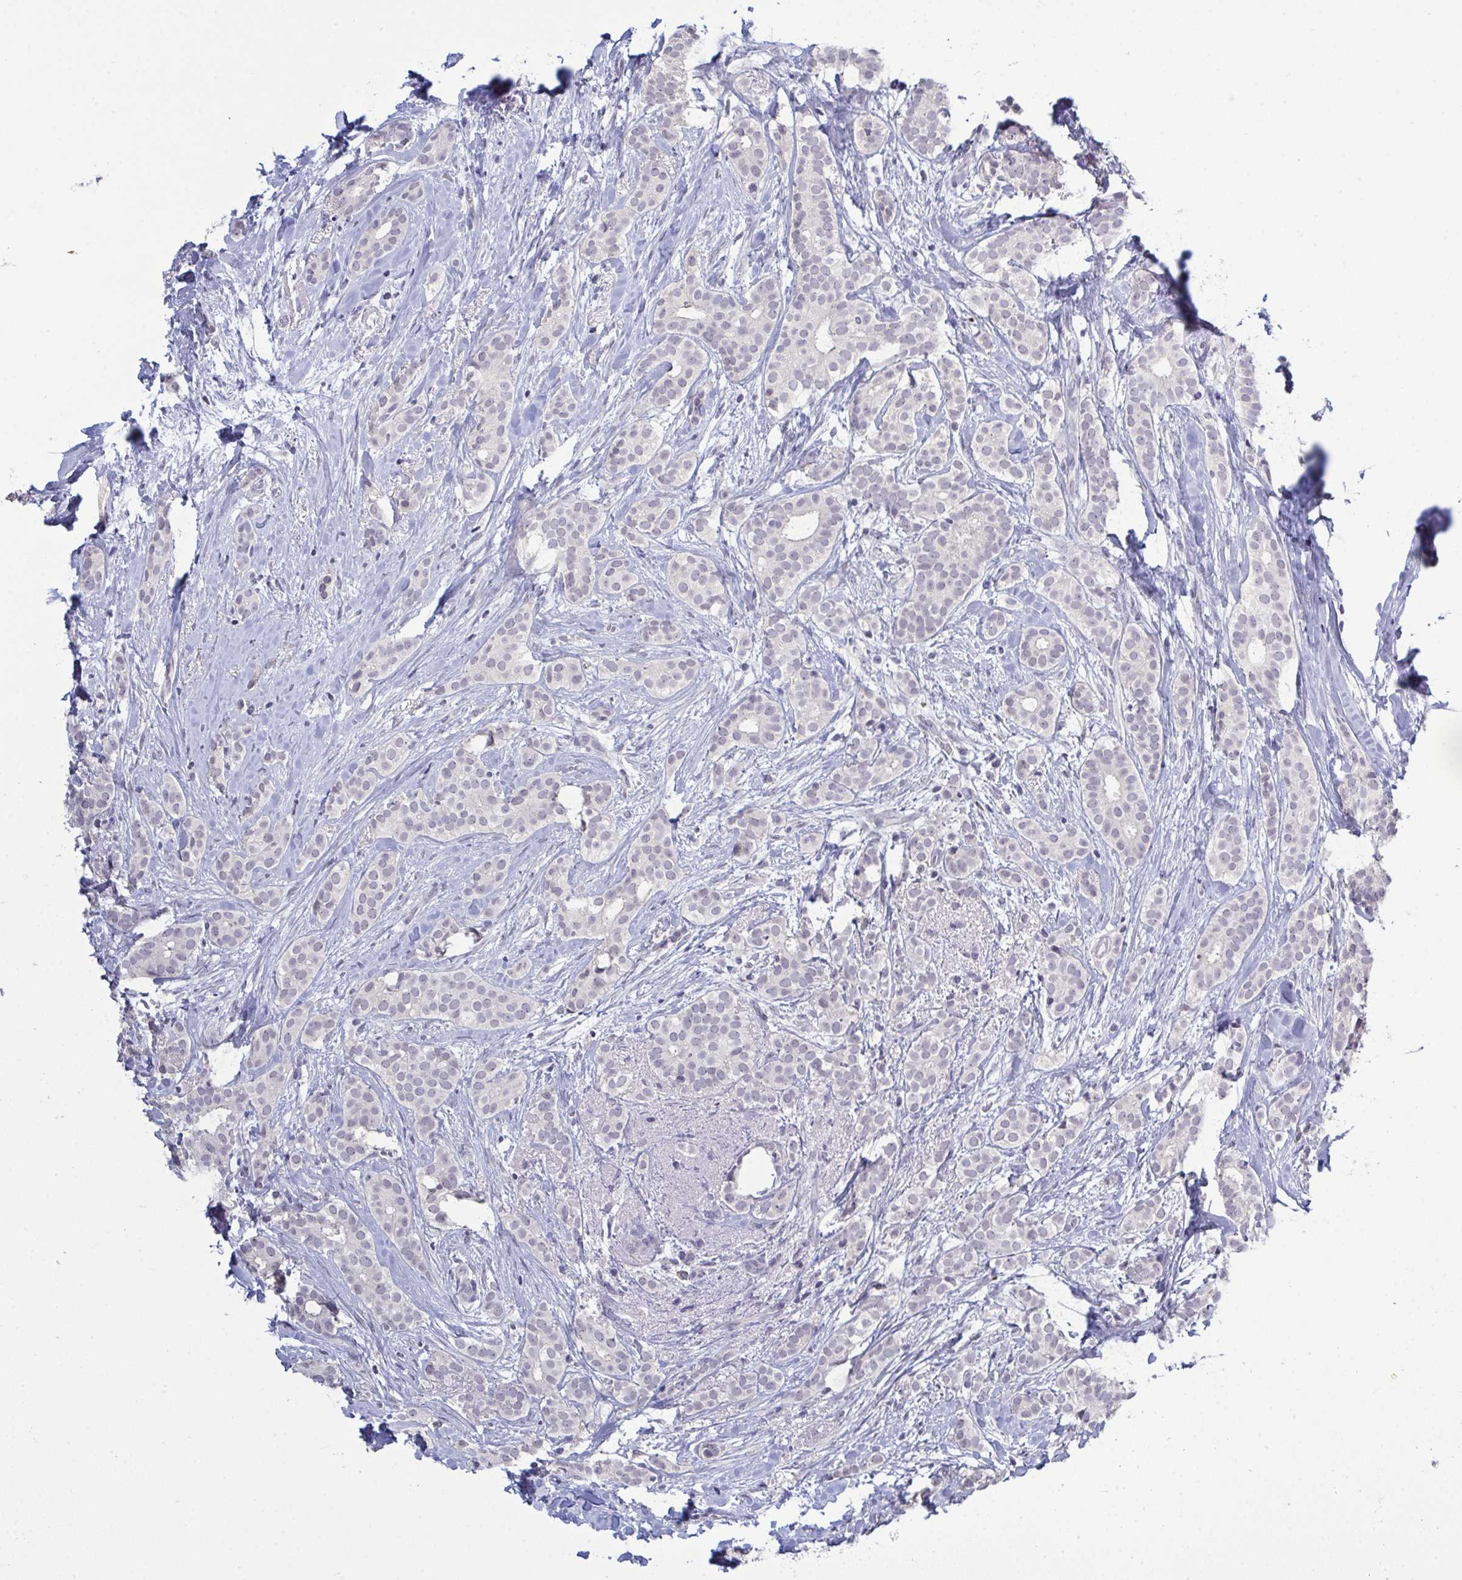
{"staining": {"intensity": "negative", "quantity": "none", "location": "none"}, "tissue": "breast cancer", "cell_type": "Tumor cells", "image_type": "cancer", "snomed": [{"axis": "morphology", "description": "Duct carcinoma"}, {"axis": "topography", "description": "Breast"}], "caption": "Photomicrograph shows no protein staining in tumor cells of breast cancer tissue. The staining is performed using DAB brown chromogen with nuclei counter-stained in using hematoxylin.", "gene": "ZNF784", "patient": {"sex": "female", "age": 65}}